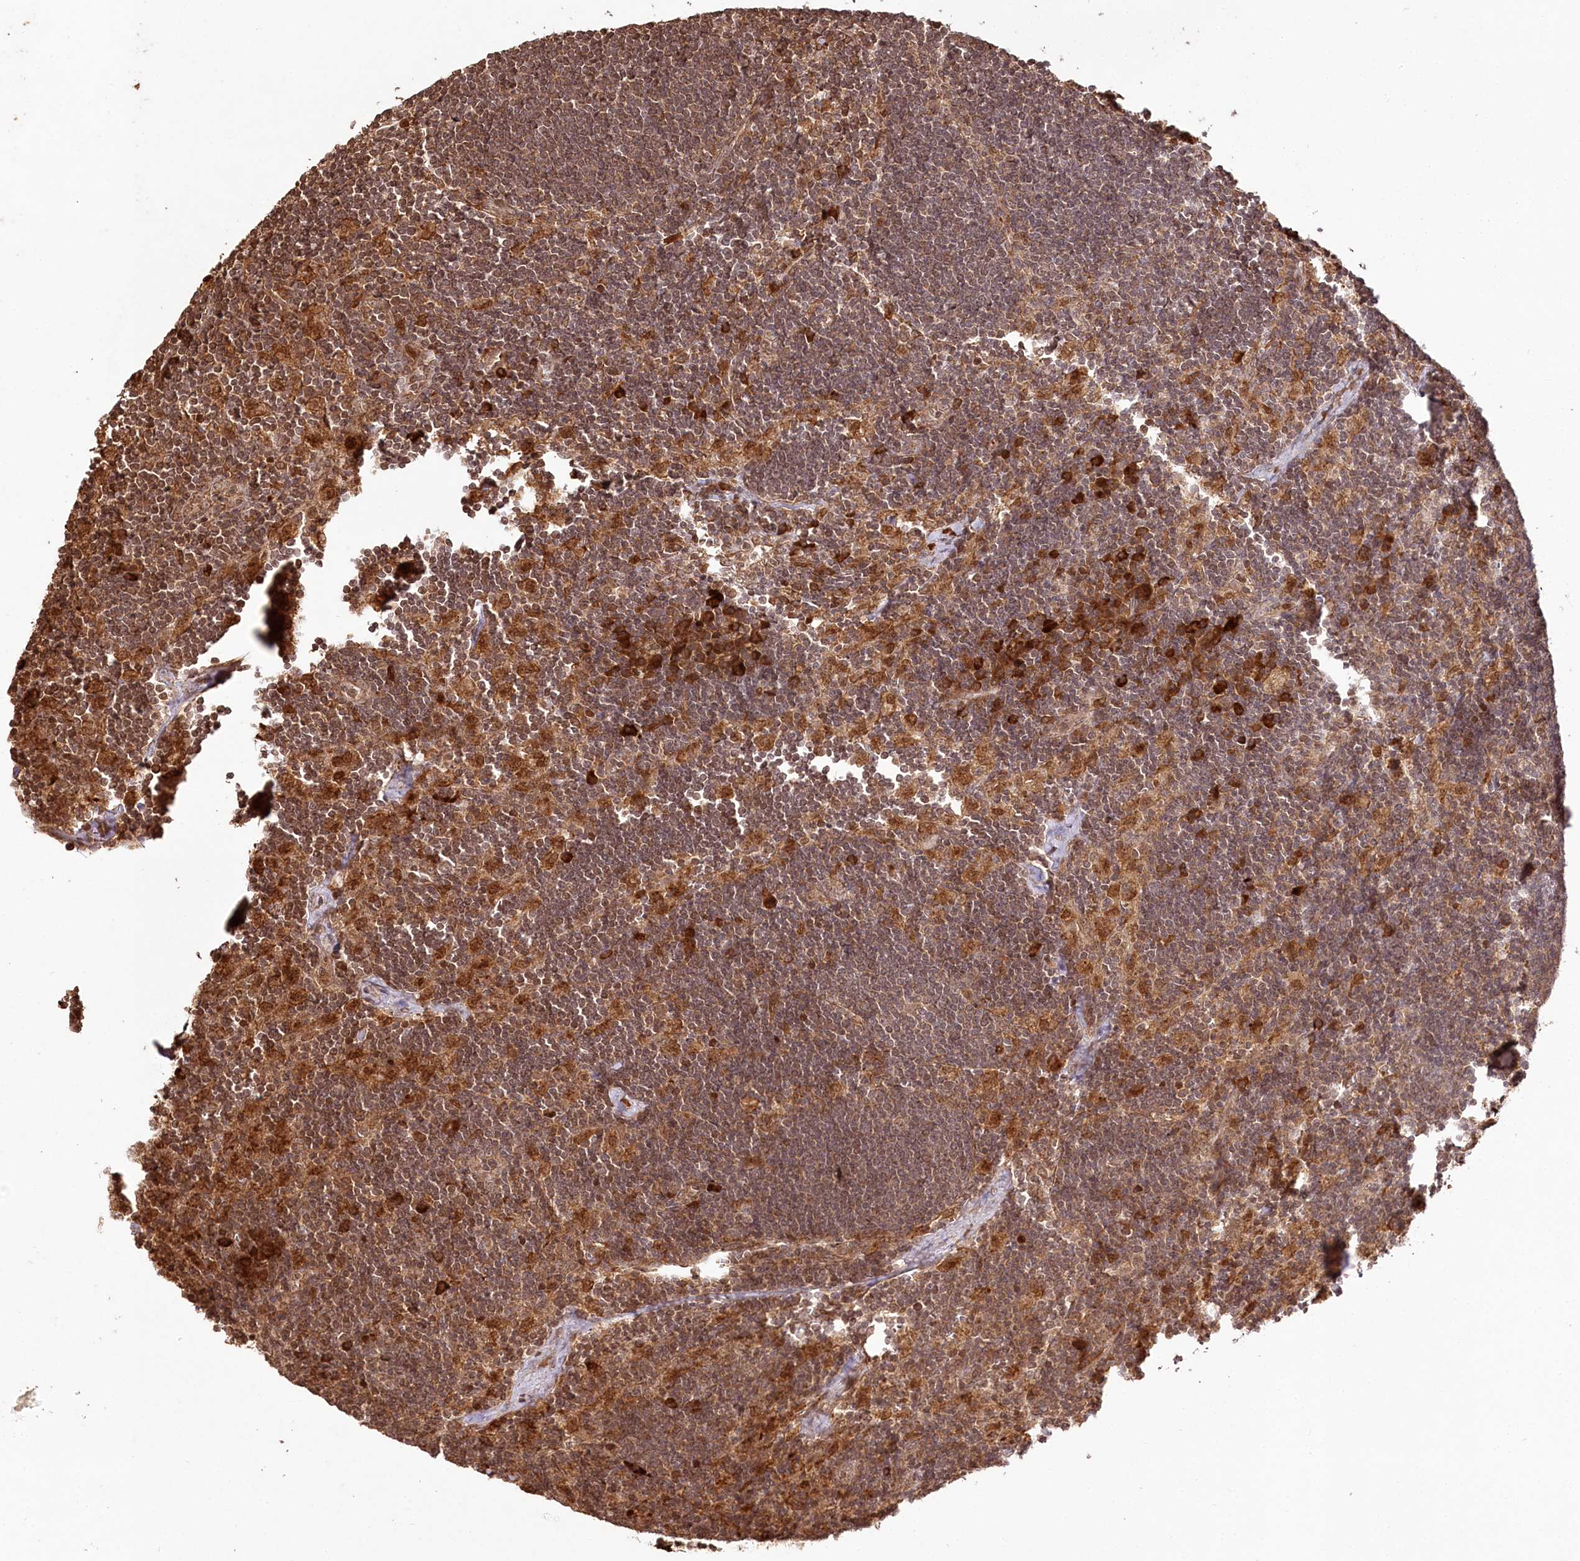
{"staining": {"intensity": "moderate", "quantity": ">75%", "location": "cytoplasmic/membranous,nuclear"}, "tissue": "lymph node", "cell_type": "Germinal center cells", "image_type": "normal", "snomed": [{"axis": "morphology", "description": "Normal tissue, NOS"}, {"axis": "topography", "description": "Lymph node"}], "caption": "This histopathology image demonstrates IHC staining of normal lymph node, with medium moderate cytoplasmic/membranous,nuclear positivity in approximately >75% of germinal center cells.", "gene": "ULK2", "patient": {"sex": "male", "age": 24}}